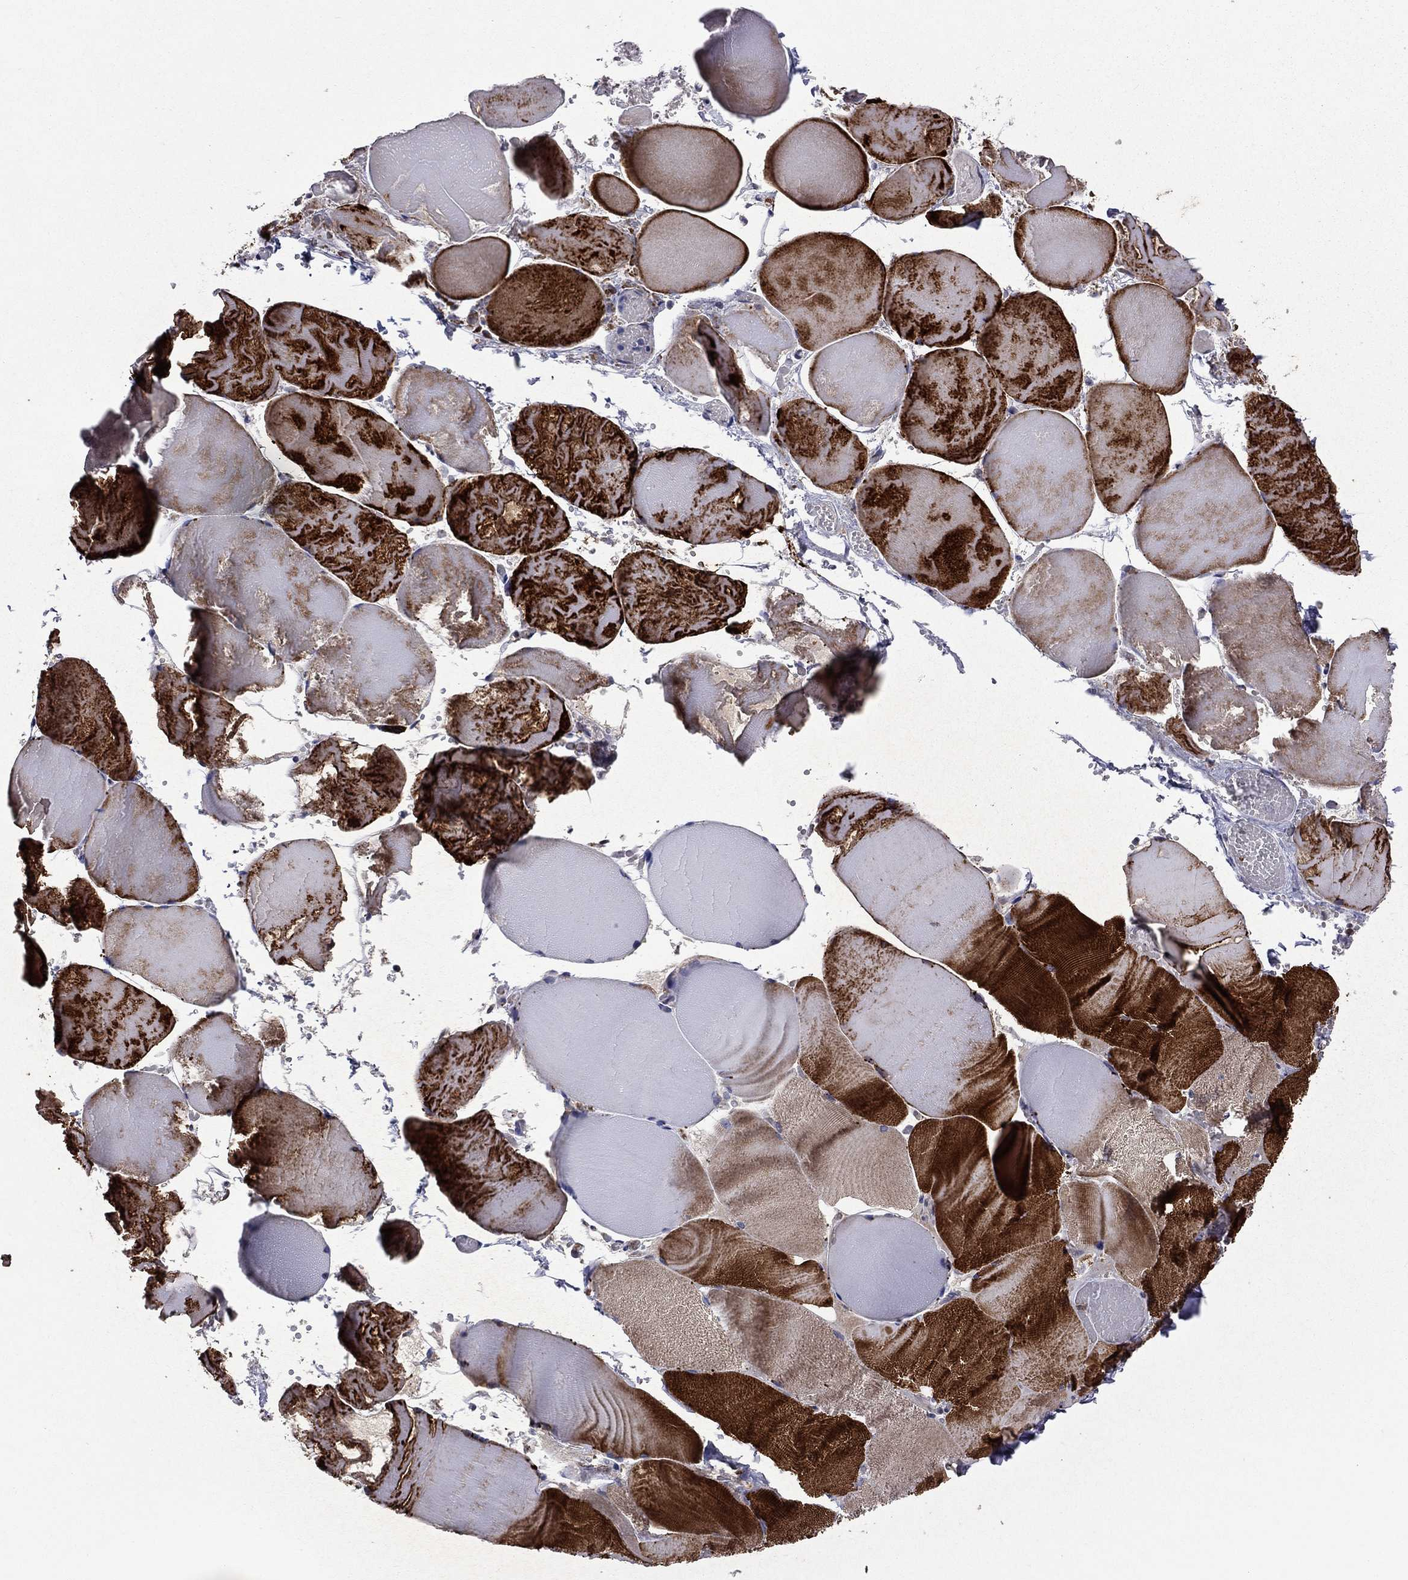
{"staining": {"intensity": "strong", "quantity": "<25%", "location": "cytoplasmic/membranous"}, "tissue": "skeletal muscle", "cell_type": "Myocytes", "image_type": "normal", "snomed": [{"axis": "morphology", "description": "Normal tissue, NOS"}, {"axis": "morphology", "description": "Malignant melanoma, Metastatic site"}, {"axis": "topography", "description": "Skeletal muscle"}], "caption": "The histopathology image displays staining of normal skeletal muscle, revealing strong cytoplasmic/membranous protein expression (brown color) within myocytes.", "gene": "APPBP2", "patient": {"sex": "male", "age": 50}}